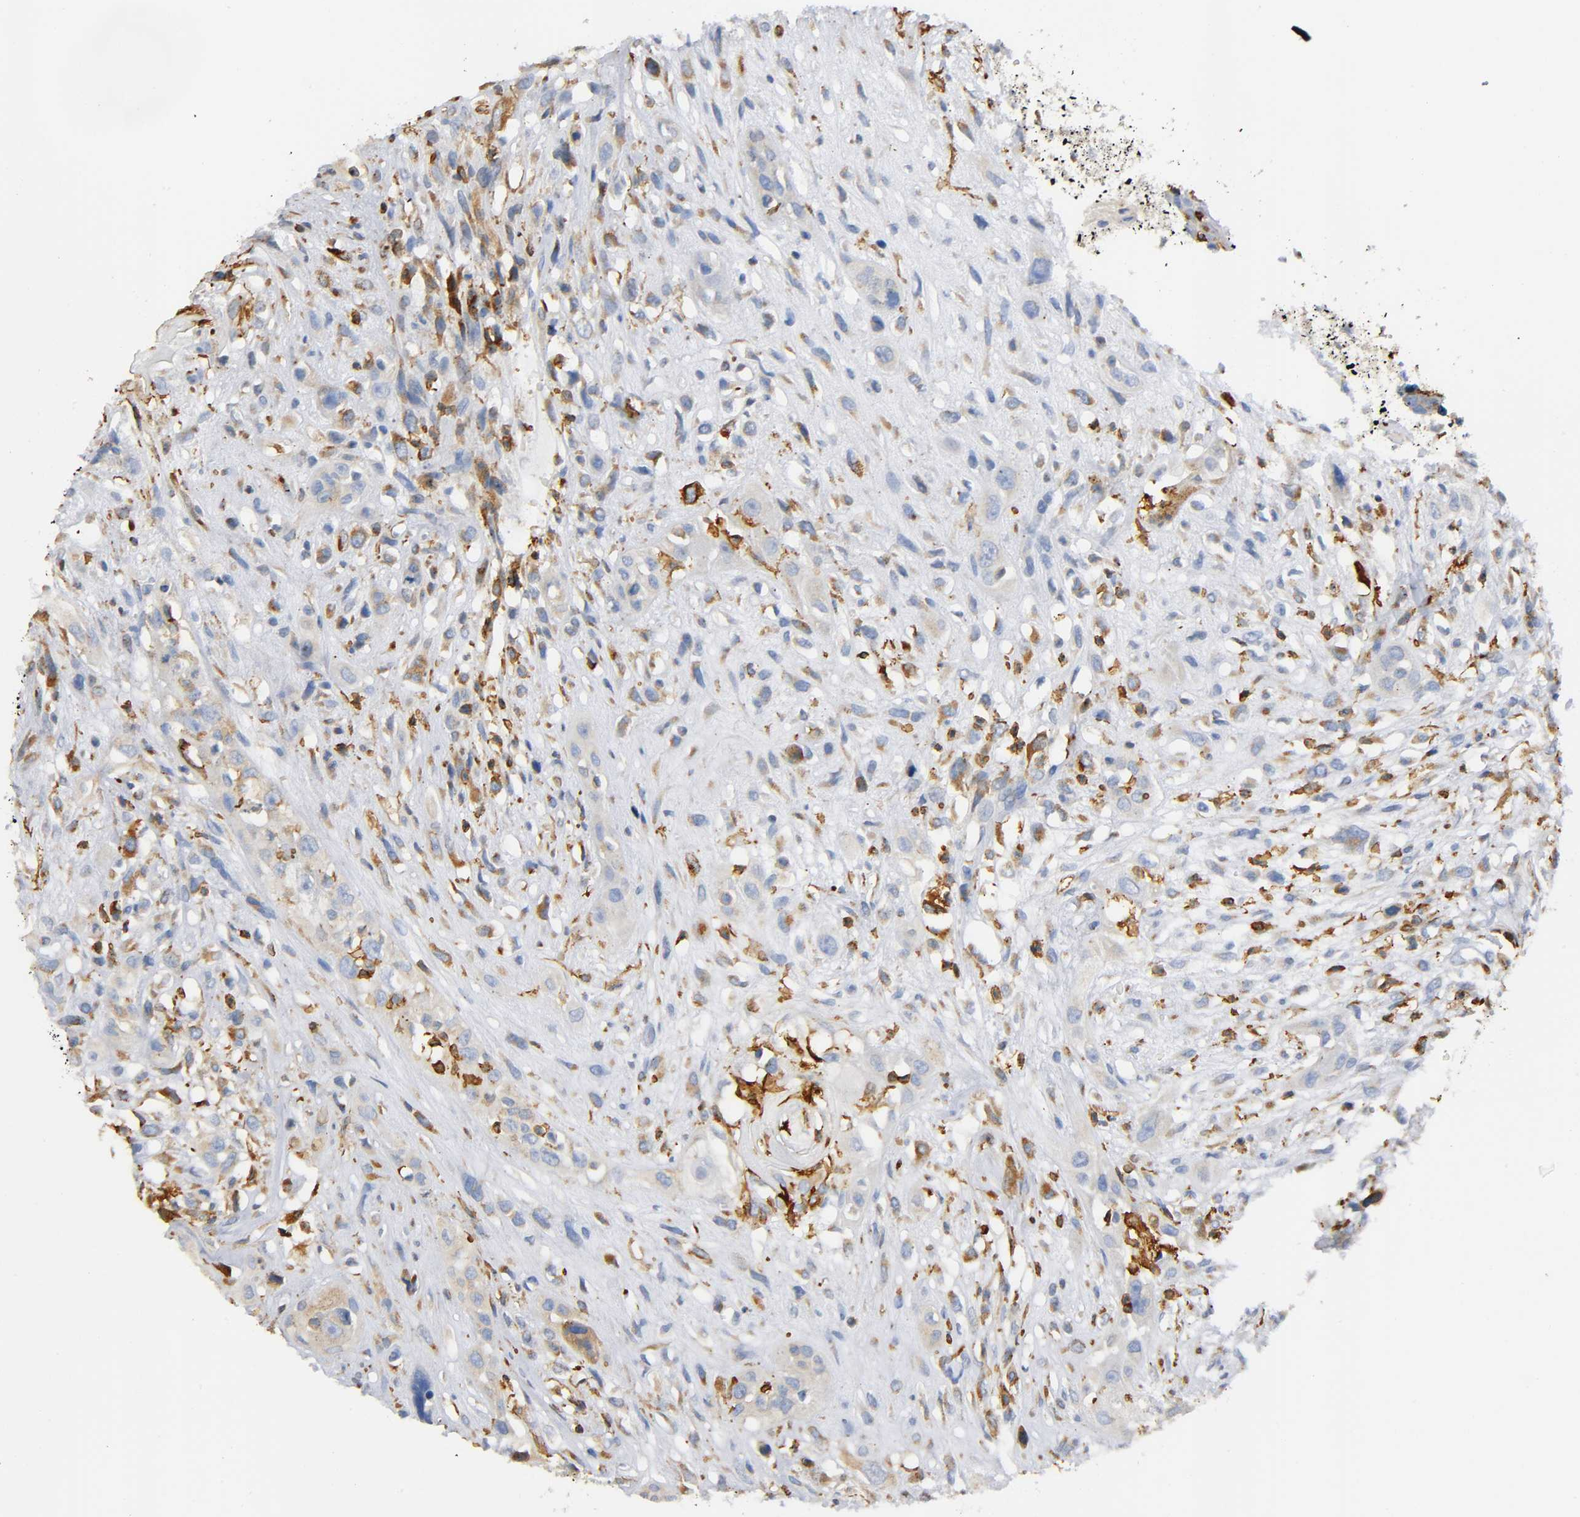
{"staining": {"intensity": "moderate", "quantity": ">75%", "location": "nuclear"}, "tissue": "head and neck cancer", "cell_type": "Tumor cells", "image_type": "cancer", "snomed": [{"axis": "morphology", "description": "Necrosis, NOS"}, {"axis": "morphology", "description": "Neoplasm, malignant, NOS"}, {"axis": "topography", "description": "Salivary gland"}, {"axis": "topography", "description": "Head-Neck"}], "caption": "Immunohistochemistry (IHC) (DAB) staining of human malignant neoplasm (head and neck) demonstrates moderate nuclear protein positivity in approximately >75% of tumor cells. The staining was performed using DAB, with brown indicating positive protein expression. Nuclei are stained blue with hematoxylin.", "gene": "CAPN10", "patient": {"sex": "male", "age": 43}}